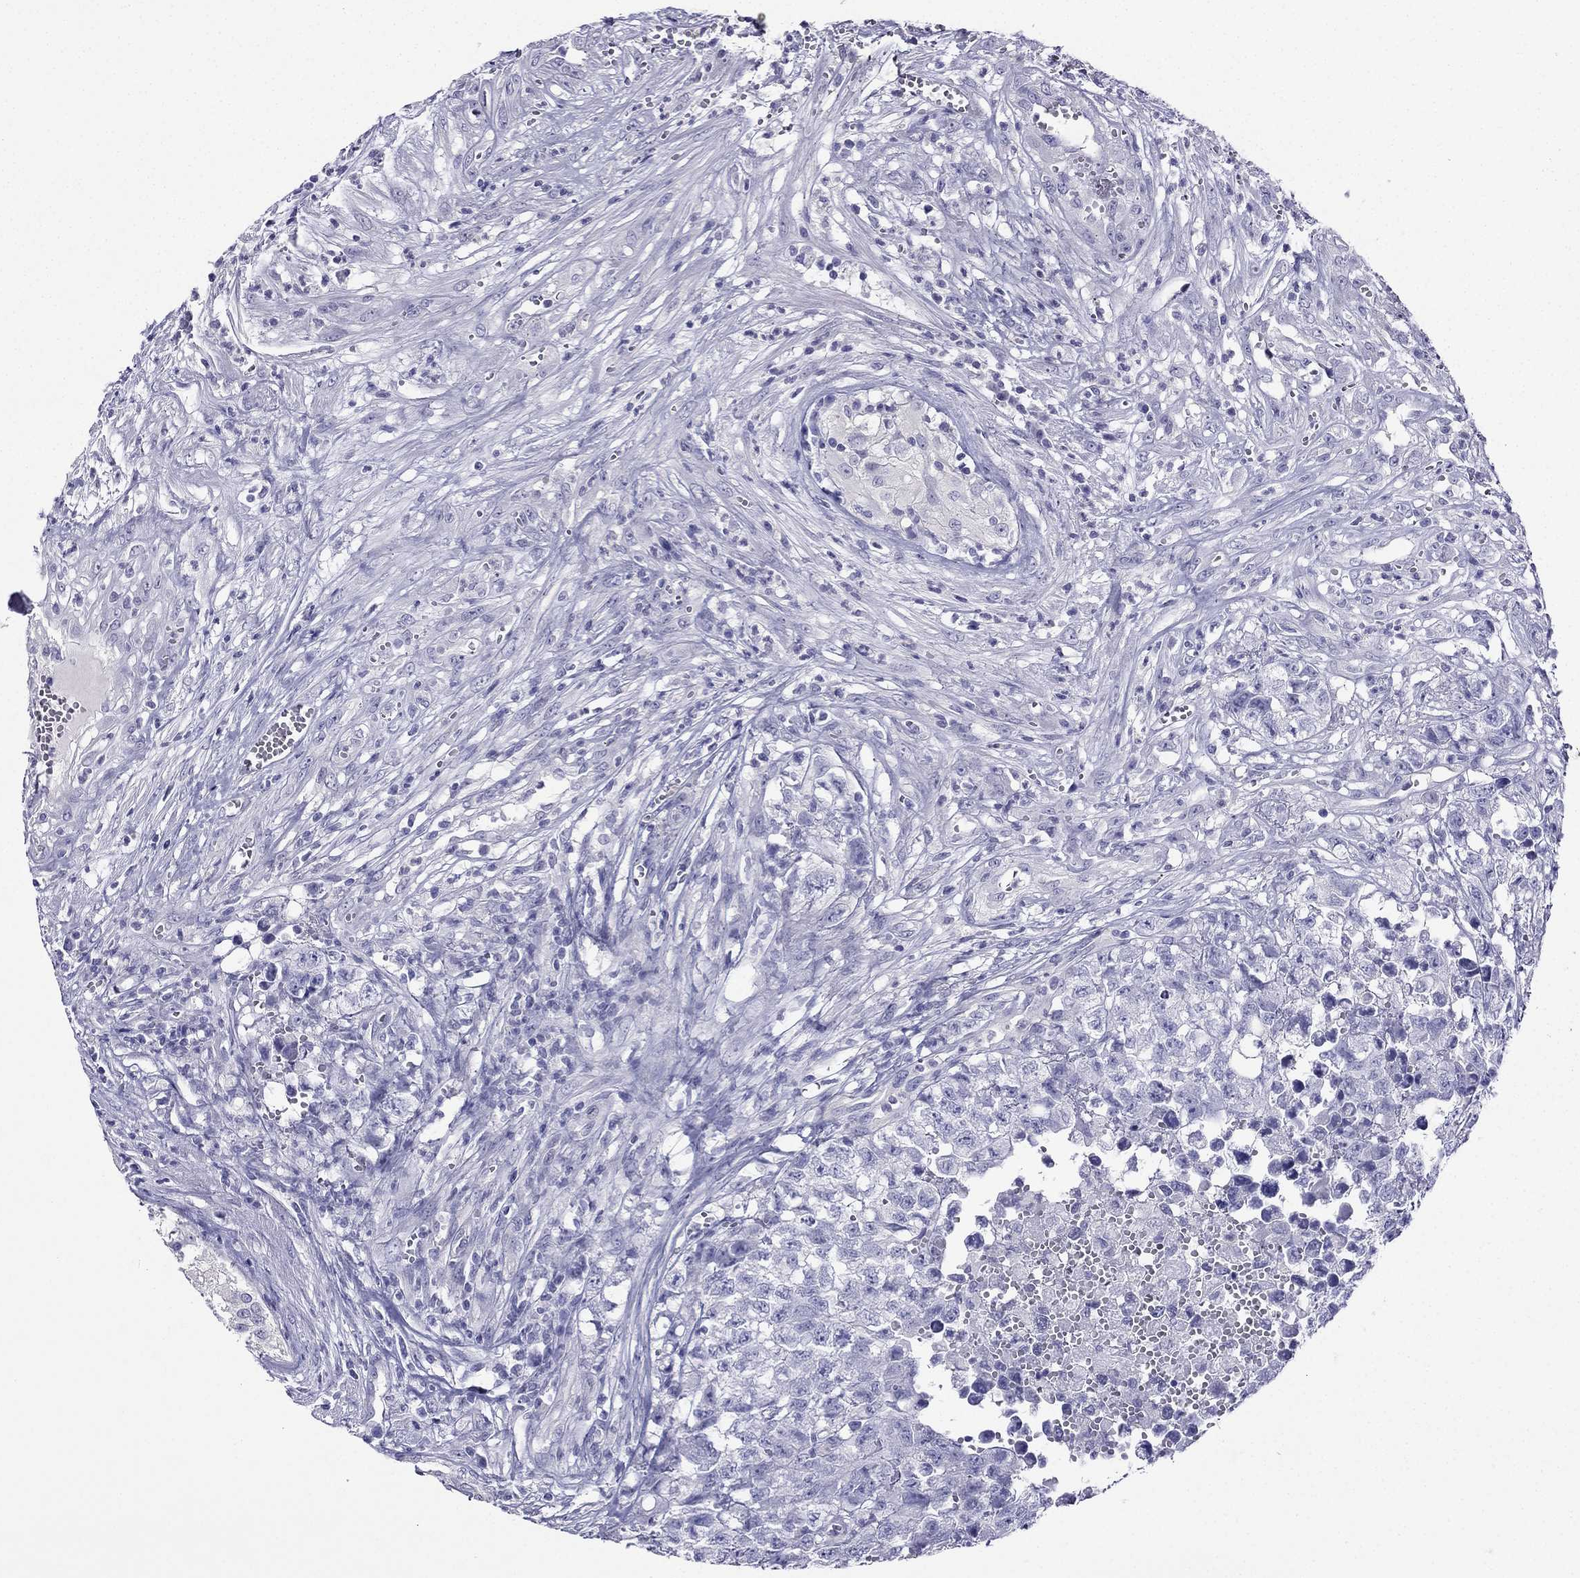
{"staining": {"intensity": "negative", "quantity": "none", "location": "none"}, "tissue": "testis cancer", "cell_type": "Tumor cells", "image_type": "cancer", "snomed": [{"axis": "morphology", "description": "Seminoma, NOS"}, {"axis": "morphology", "description": "Carcinoma, Embryonal, NOS"}, {"axis": "topography", "description": "Testis"}], "caption": "Photomicrograph shows no significant protein expression in tumor cells of testis seminoma.", "gene": "KCNJ10", "patient": {"sex": "male", "age": 22}}